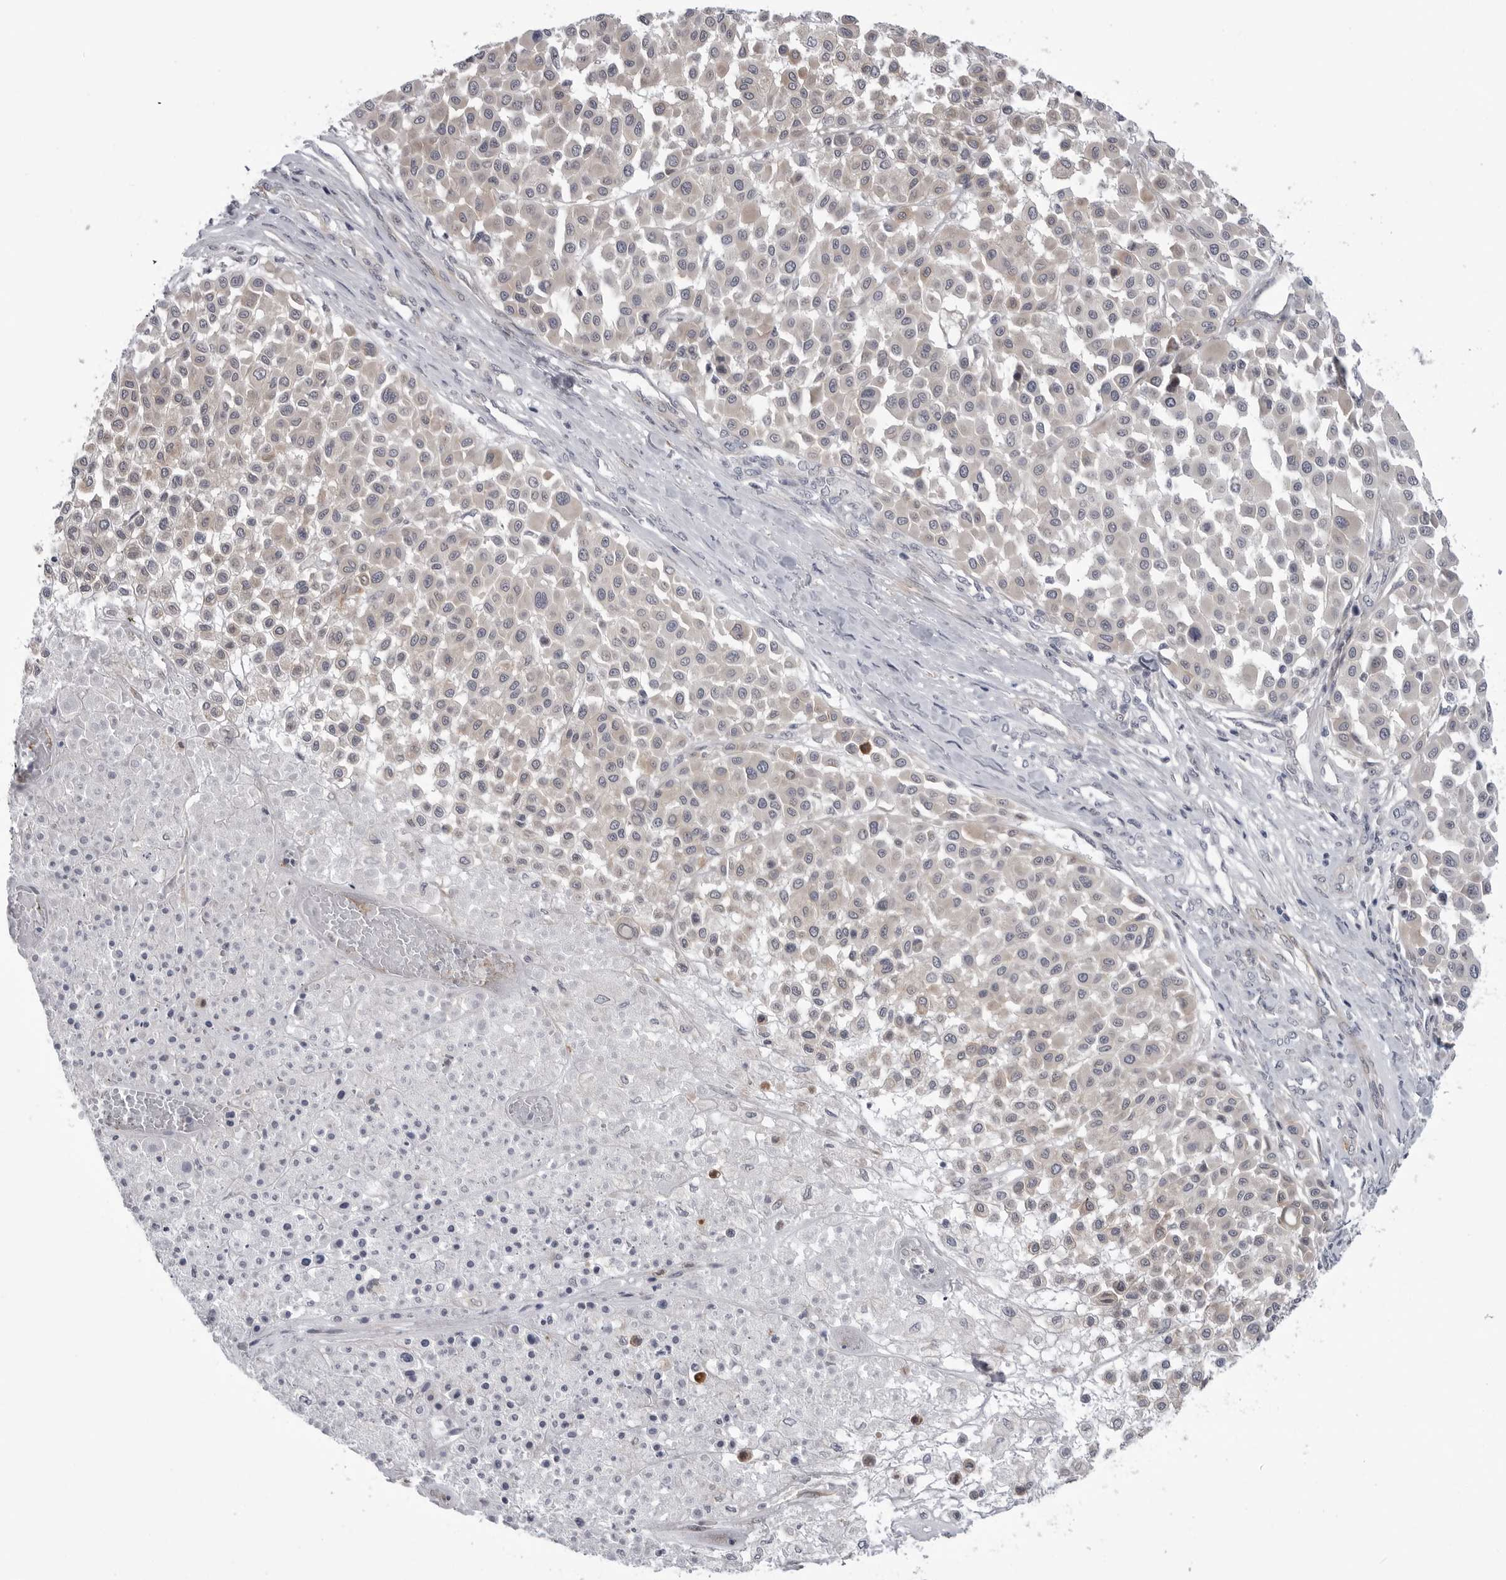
{"staining": {"intensity": "negative", "quantity": "none", "location": "none"}, "tissue": "melanoma", "cell_type": "Tumor cells", "image_type": "cancer", "snomed": [{"axis": "morphology", "description": "Malignant melanoma, Metastatic site"}, {"axis": "topography", "description": "Soft tissue"}], "caption": "Tumor cells are negative for protein expression in human melanoma.", "gene": "SCP2", "patient": {"sex": "male", "age": 41}}